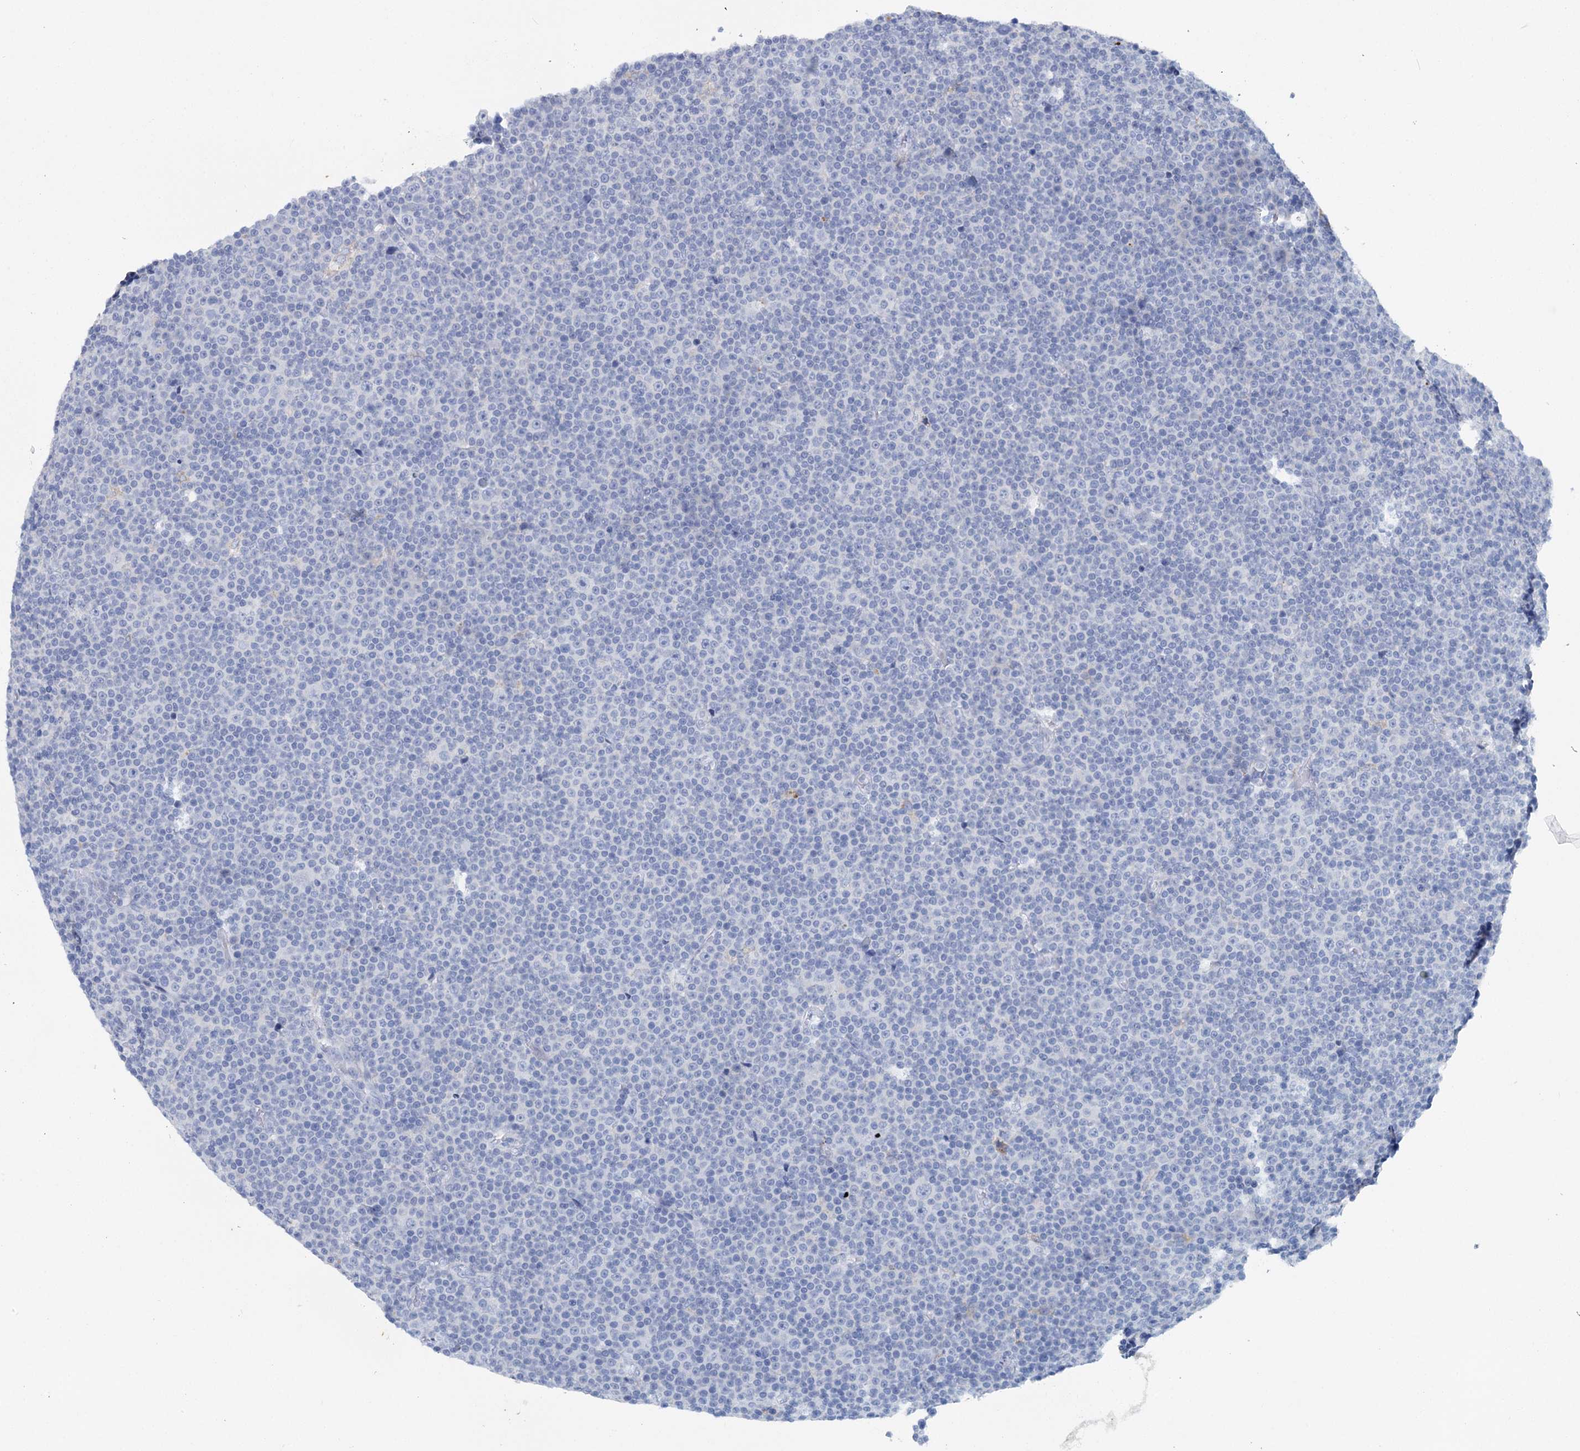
{"staining": {"intensity": "negative", "quantity": "none", "location": "none"}, "tissue": "lymphoma", "cell_type": "Tumor cells", "image_type": "cancer", "snomed": [{"axis": "morphology", "description": "Malignant lymphoma, non-Hodgkin's type, Low grade"}, {"axis": "topography", "description": "Lymph node"}], "caption": "DAB (3,3'-diaminobenzidine) immunohistochemical staining of malignant lymphoma, non-Hodgkin's type (low-grade) exhibits no significant expression in tumor cells.", "gene": "METTL7B", "patient": {"sex": "female", "age": 67}}